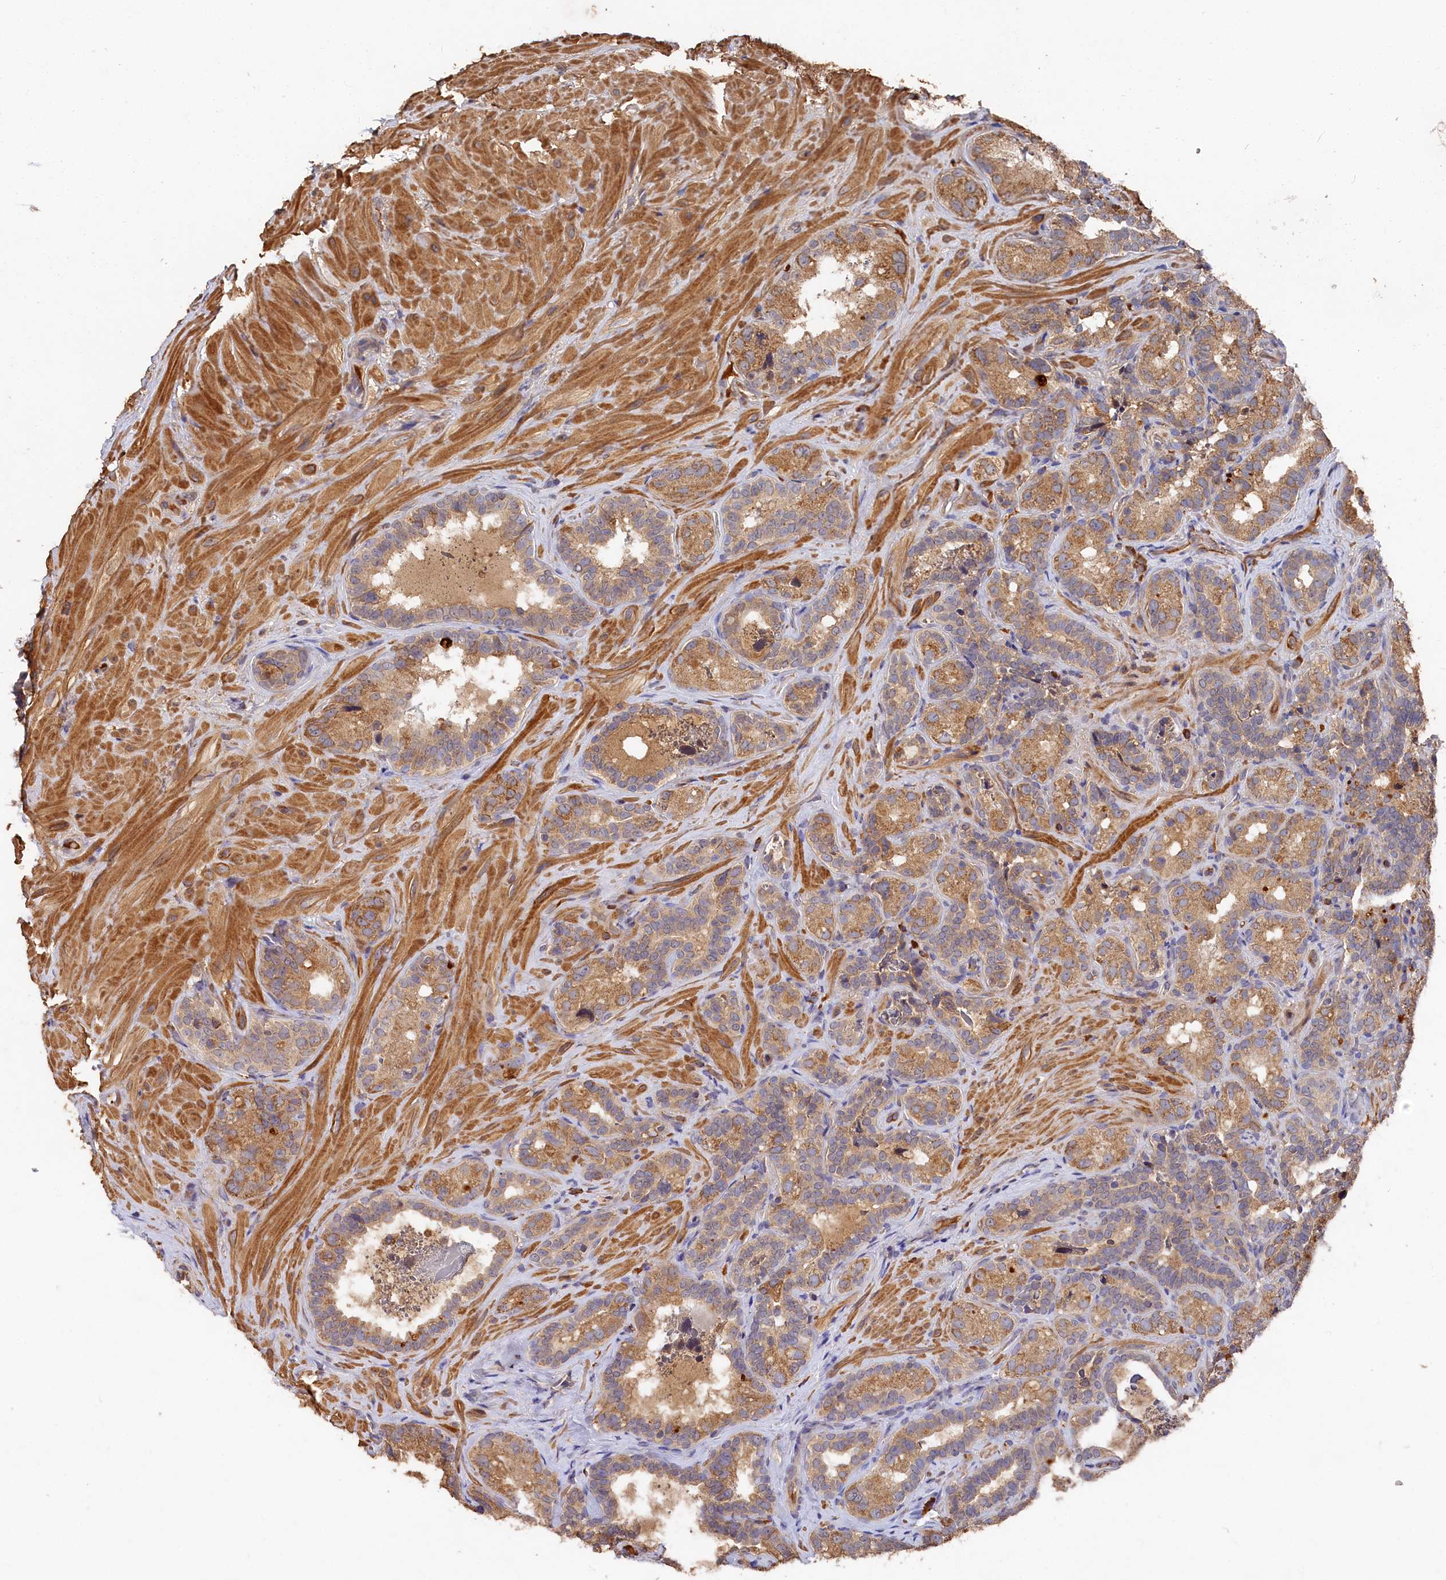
{"staining": {"intensity": "moderate", "quantity": ">75%", "location": "cytoplasmic/membranous"}, "tissue": "seminal vesicle", "cell_type": "Glandular cells", "image_type": "normal", "snomed": [{"axis": "morphology", "description": "Normal tissue, NOS"}, {"axis": "topography", "description": "Seminal veicle"}, {"axis": "topography", "description": "Peripheral nerve tissue"}], "caption": "Glandular cells exhibit medium levels of moderate cytoplasmic/membranous staining in about >75% of cells in benign seminal vesicle. The staining was performed using DAB to visualize the protein expression in brown, while the nuclei were stained in blue with hematoxylin (Magnification: 20x).", "gene": "DHRS11", "patient": {"sex": "male", "age": 67}}